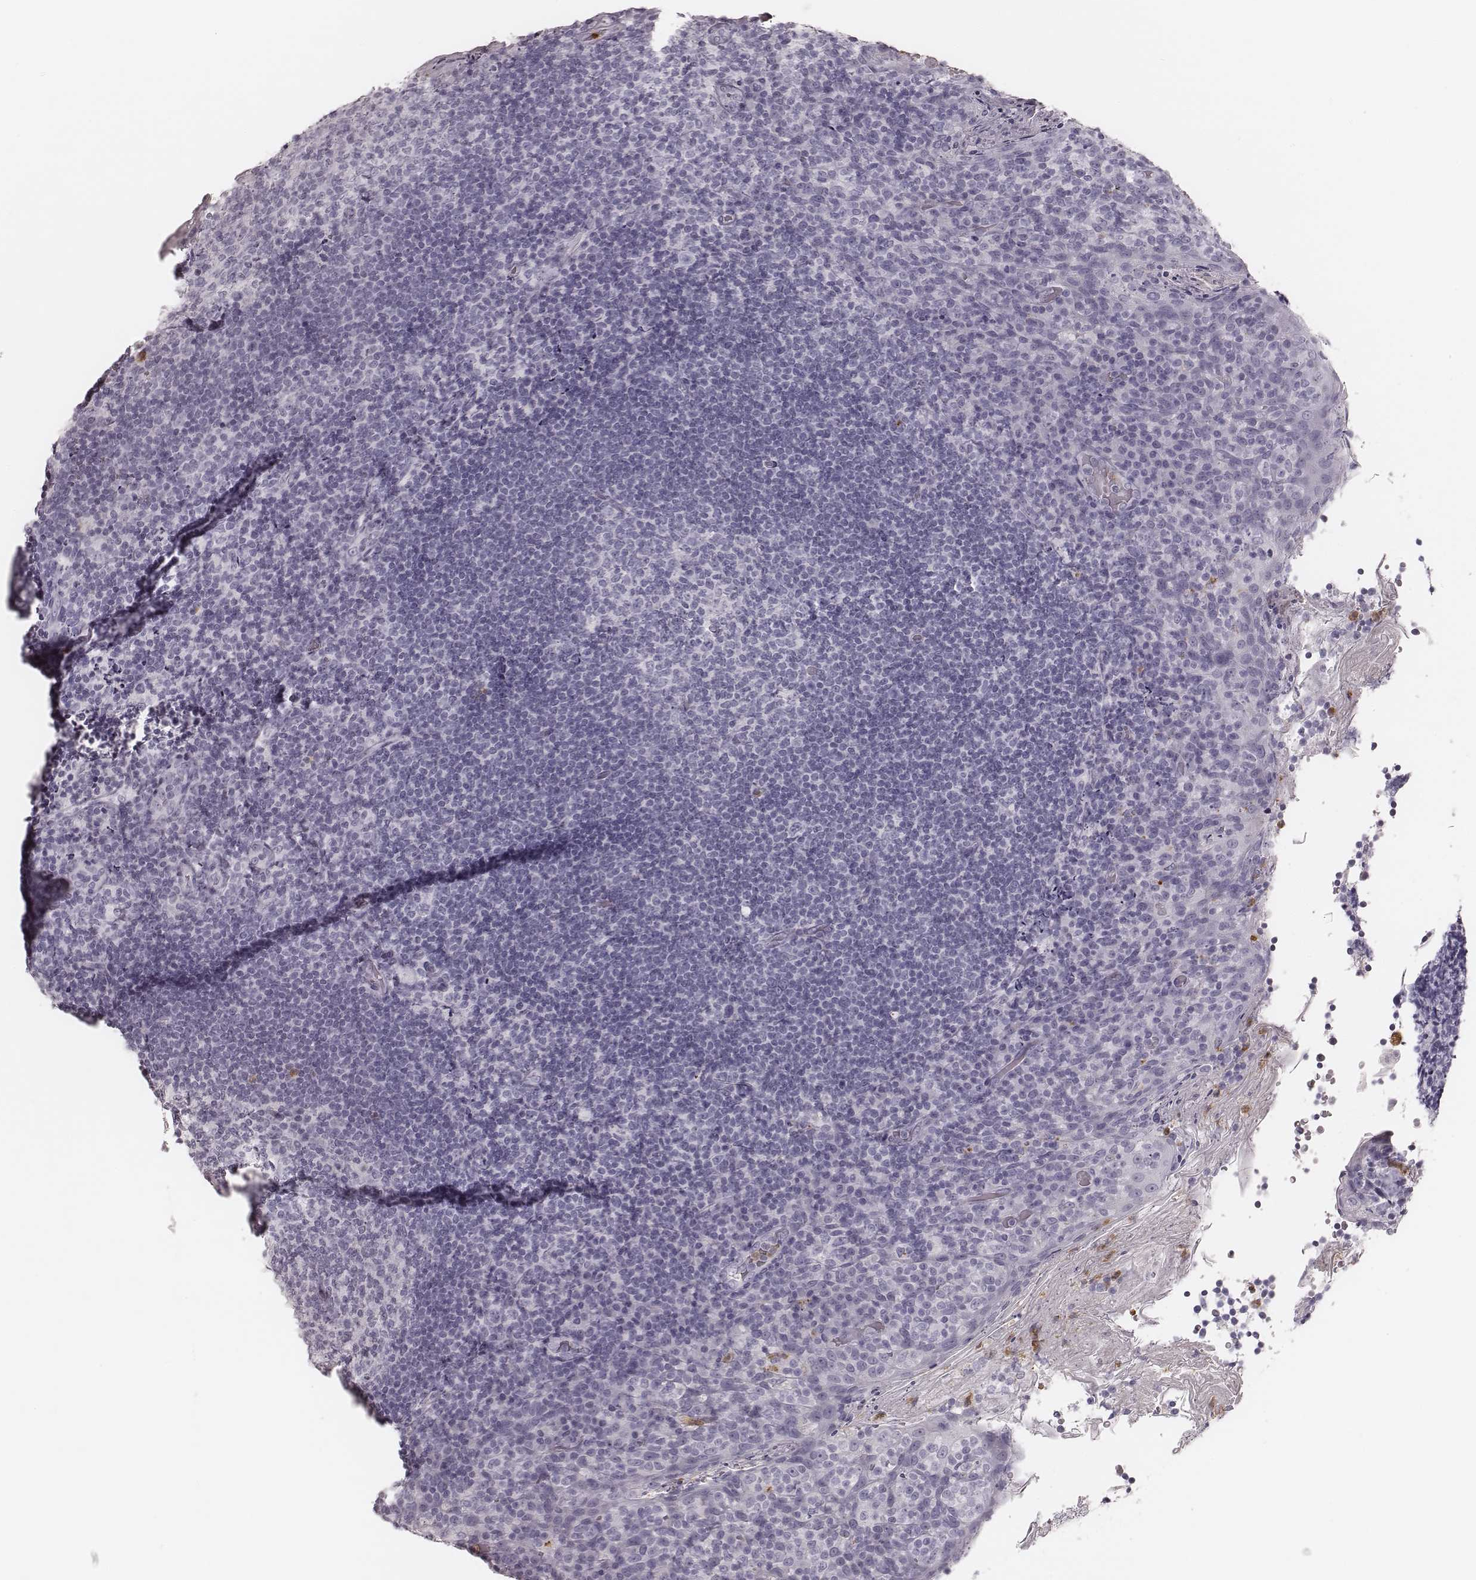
{"staining": {"intensity": "negative", "quantity": "none", "location": "none"}, "tissue": "tonsil", "cell_type": "Germinal center cells", "image_type": "normal", "snomed": [{"axis": "morphology", "description": "Normal tissue, NOS"}, {"axis": "topography", "description": "Tonsil"}], "caption": "High magnification brightfield microscopy of normal tonsil stained with DAB (brown) and counterstained with hematoxylin (blue): germinal center cells show no significant positivity. The staining is performed using DAB (3,3'-diaminobenzidine) brown chromogen with nuclei counter-stained in using hematoxylin.", "gene": "ELANE", "patient": {"sex": "female", "age": 10}}